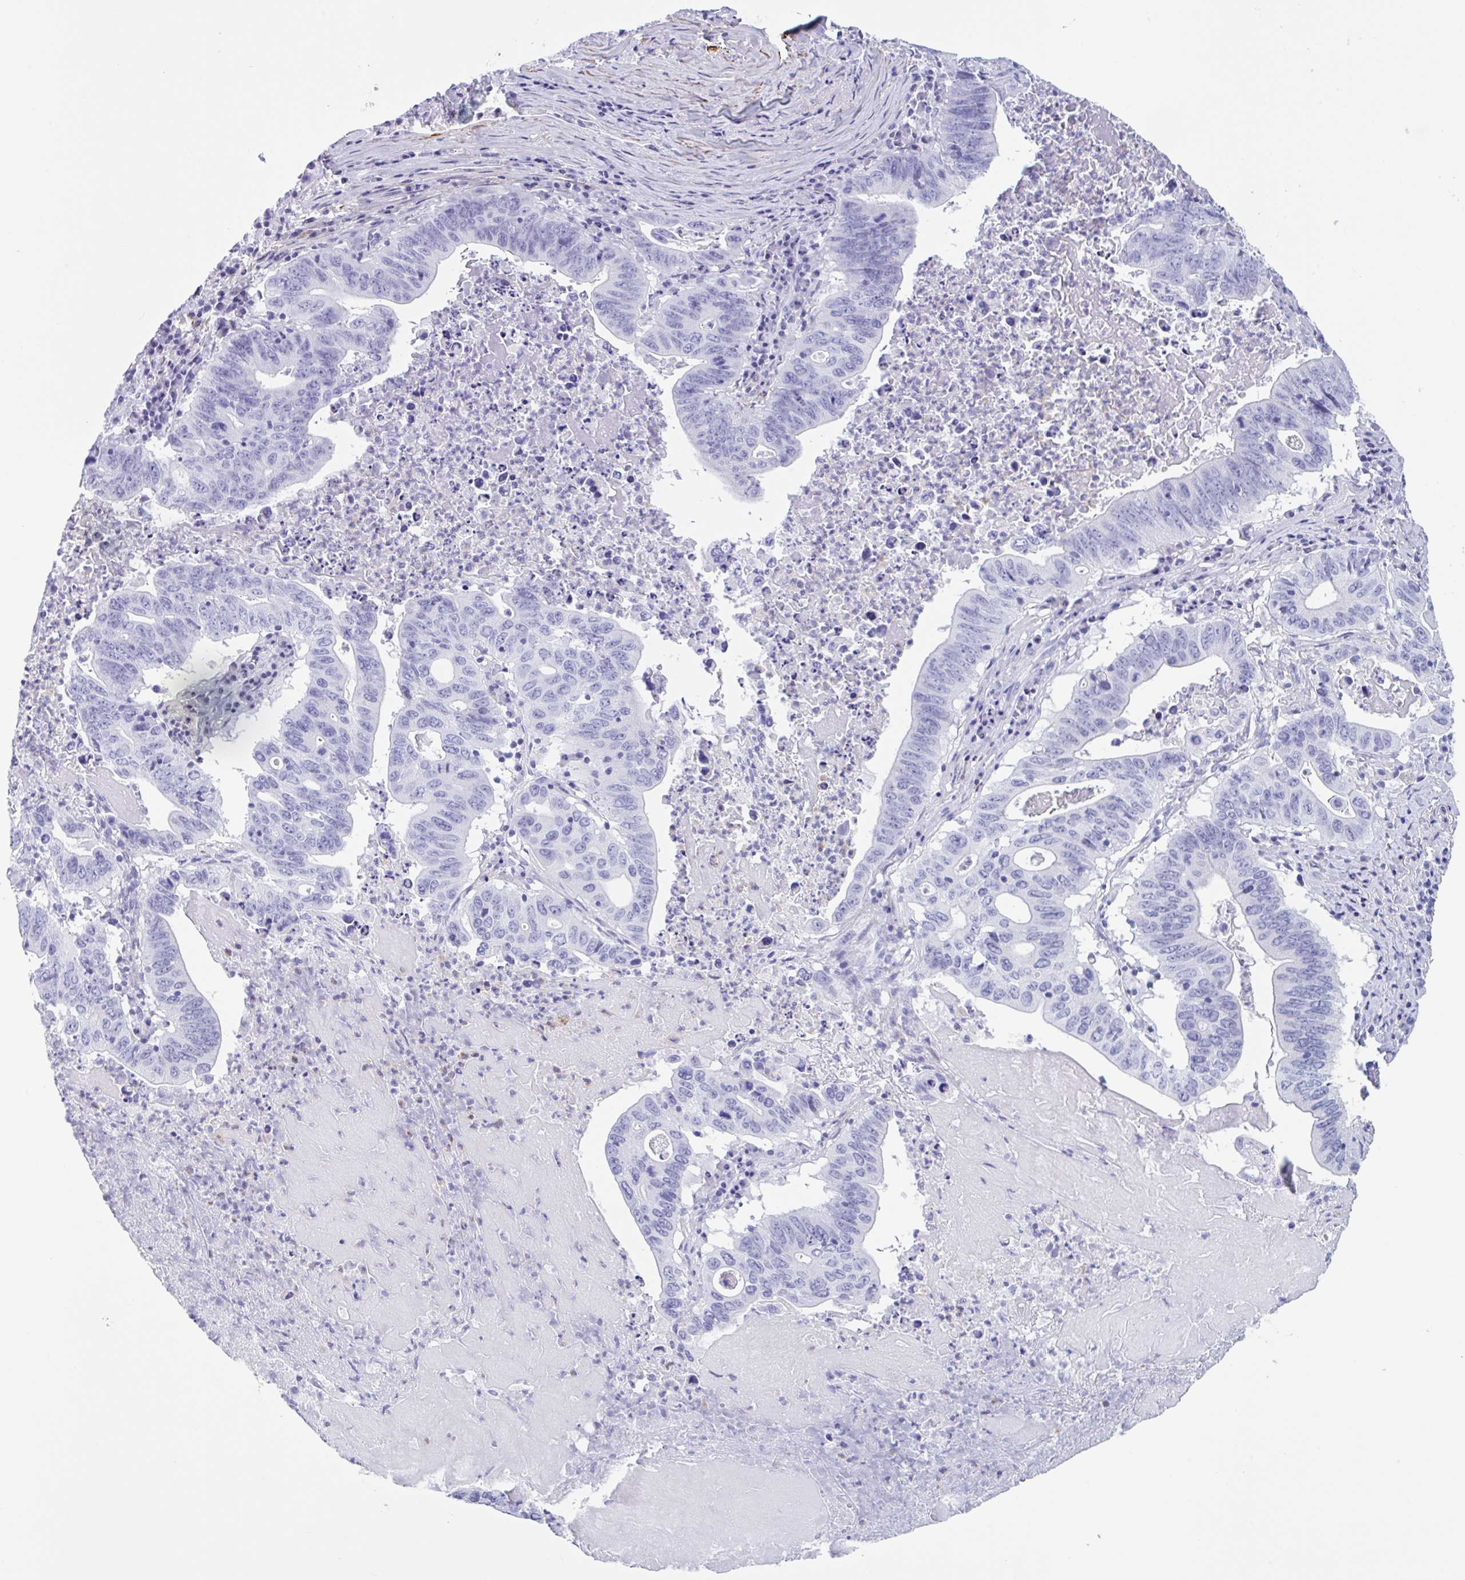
{"staining": {"intensity": "negative", "quantity": "none", "location": "none"}, "tissue": "lung cancer", "cell_type": "Tumor cells", "image_type": "cancer", "snomed": [{"axis": "morphology", "description": "Adenocarcinoma, NOS"}, {"axis": "topography", "description": "Lung"}], "caption": "Tumor cells are negative for brown protein staining in lung cancer (adenocarcinoma).", "gene": "TAS2R41", "patient": {"sex": "female", "age": 60}}